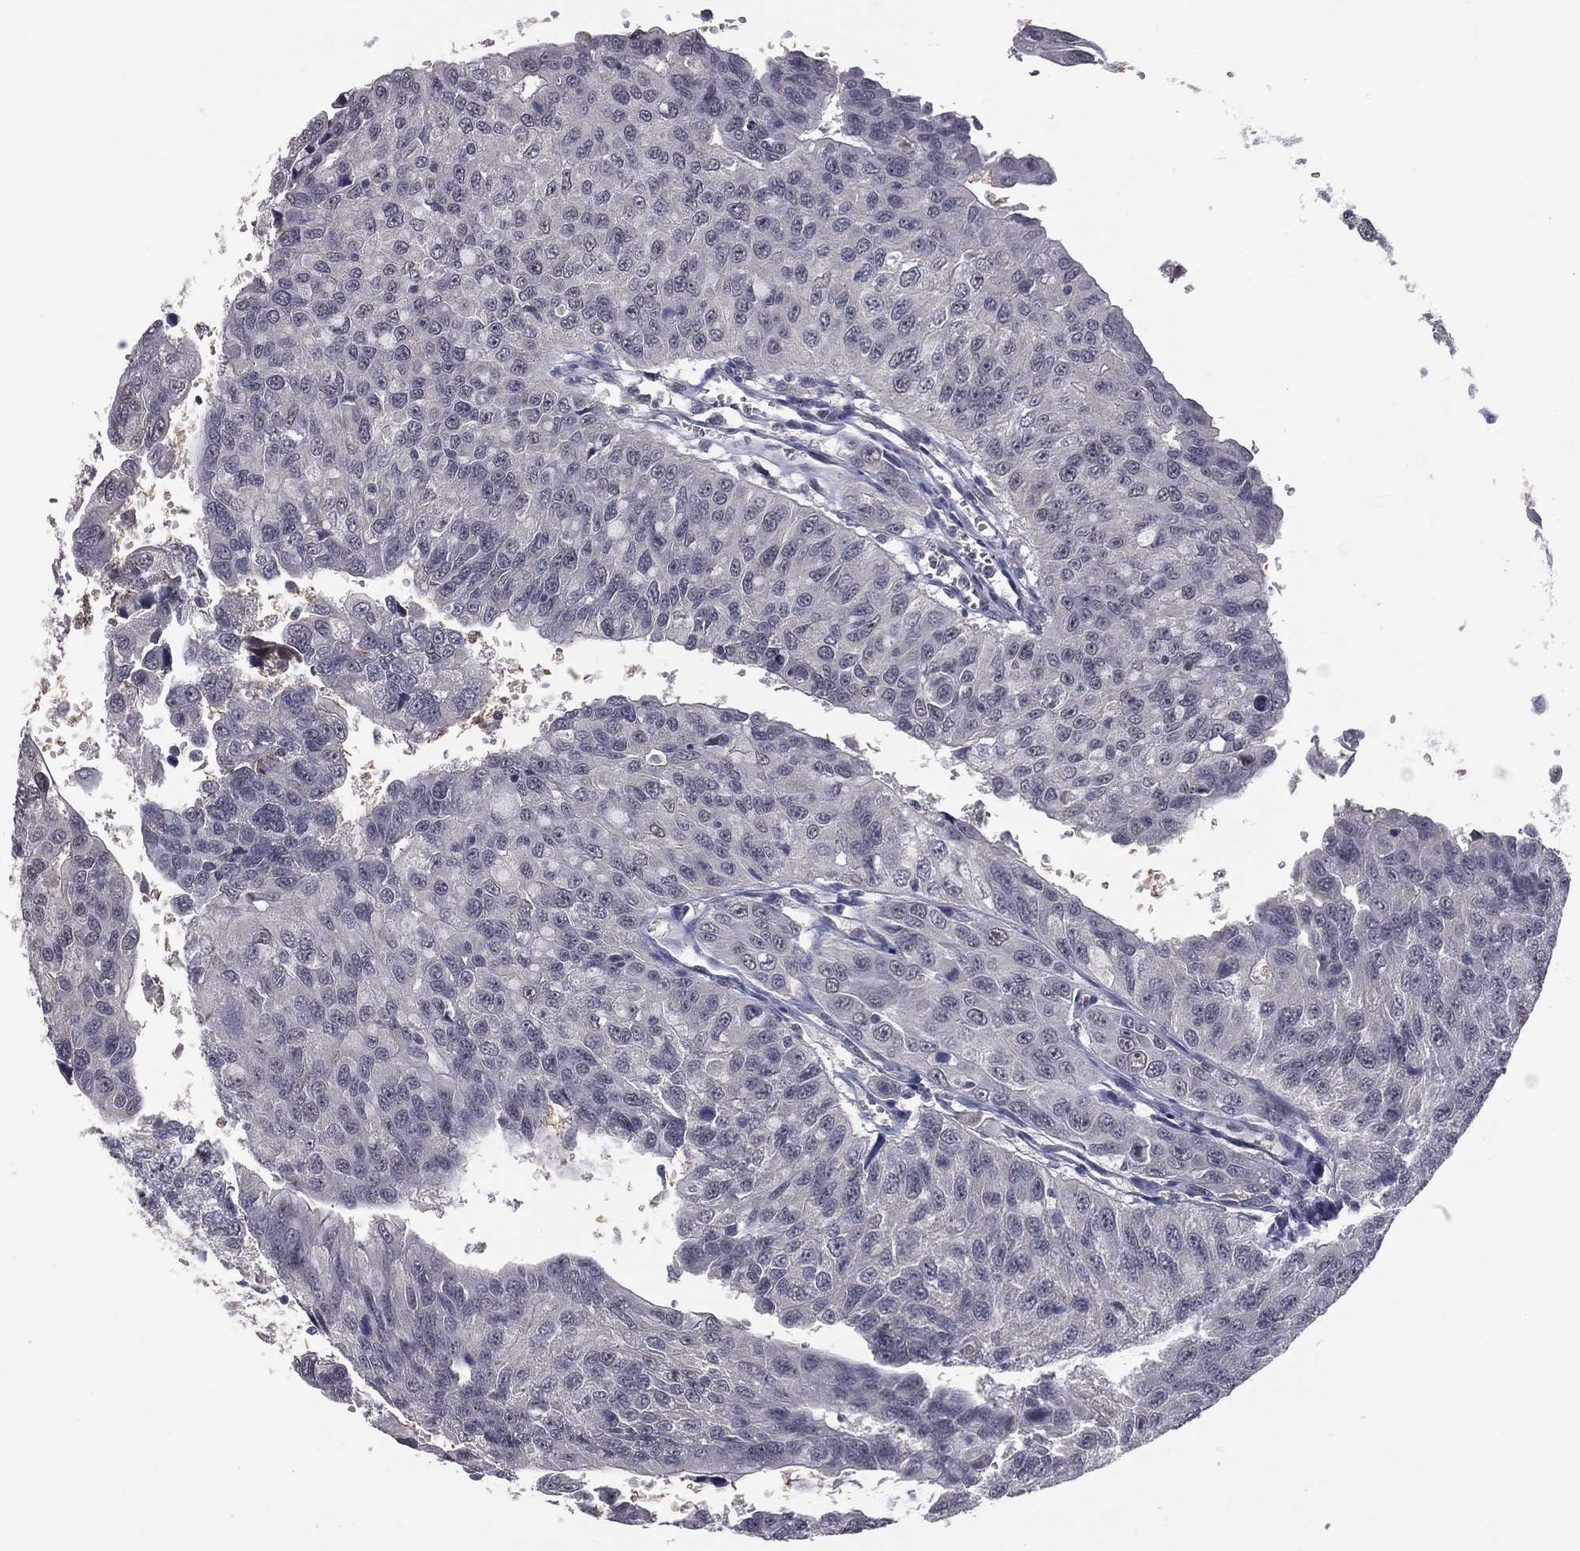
{"staining": {"intensity": "negative", "quantity": "none", "location": "none"}, "tissue": "urothelial cancer", "cell_type": "Tumor cells", "image_type": "cancer", "snomed": [{"axis": "morphology", "description": "Urothelial carcinoma, NOS"}, {"axis": "morphology", "description": "Urothelial carcinoma, High grade"}, {"axis": "topography", "description": "Urinary bladder"}], "caption": "An image of human urothelial cancer is negative for staining in tumor cells.", "gene": "DSG4", "patient": {"sex": "female", "age": 73}}